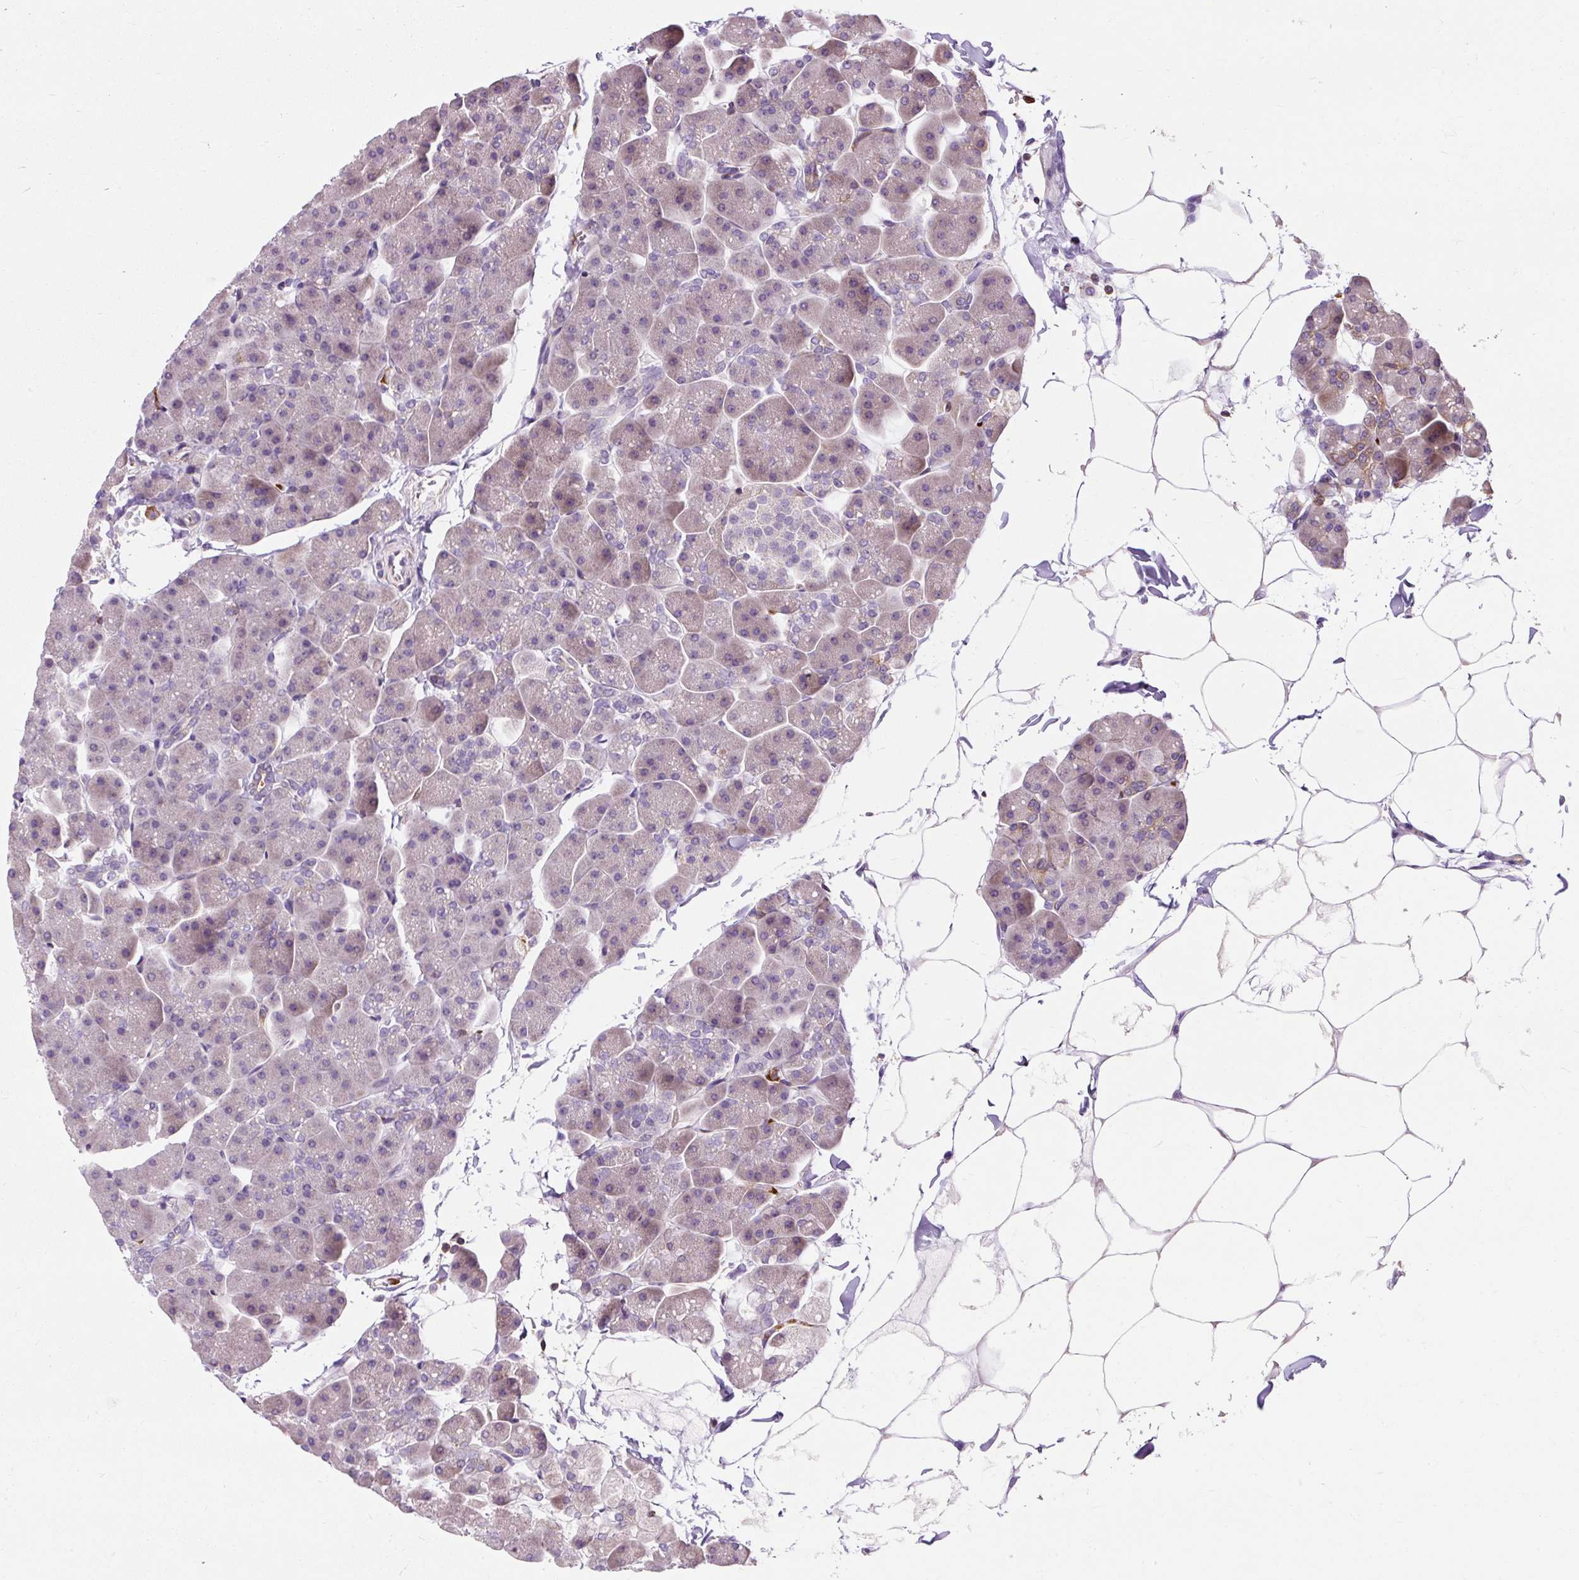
{"staining": {"intensity": "weak", "quantity": "25%-75%", "location": "cytoplasmic/membranous"}, "tissue": "pancreas", "cell_type": "Exocrine glandular cells", "image_type": "normal", "snomed": [{"axis": "morphology", "description": "Normal tissue, NOS"}, {"axis": "topography", "description": "Pancreas"}], "caption": "A brown stain labels weak cytoplasmic/membranous positivity of a protein in exocrine glandular cells of benign human pancreas.", "gene": "CISD3", "patient": {"sex": "male", "age": 35}}